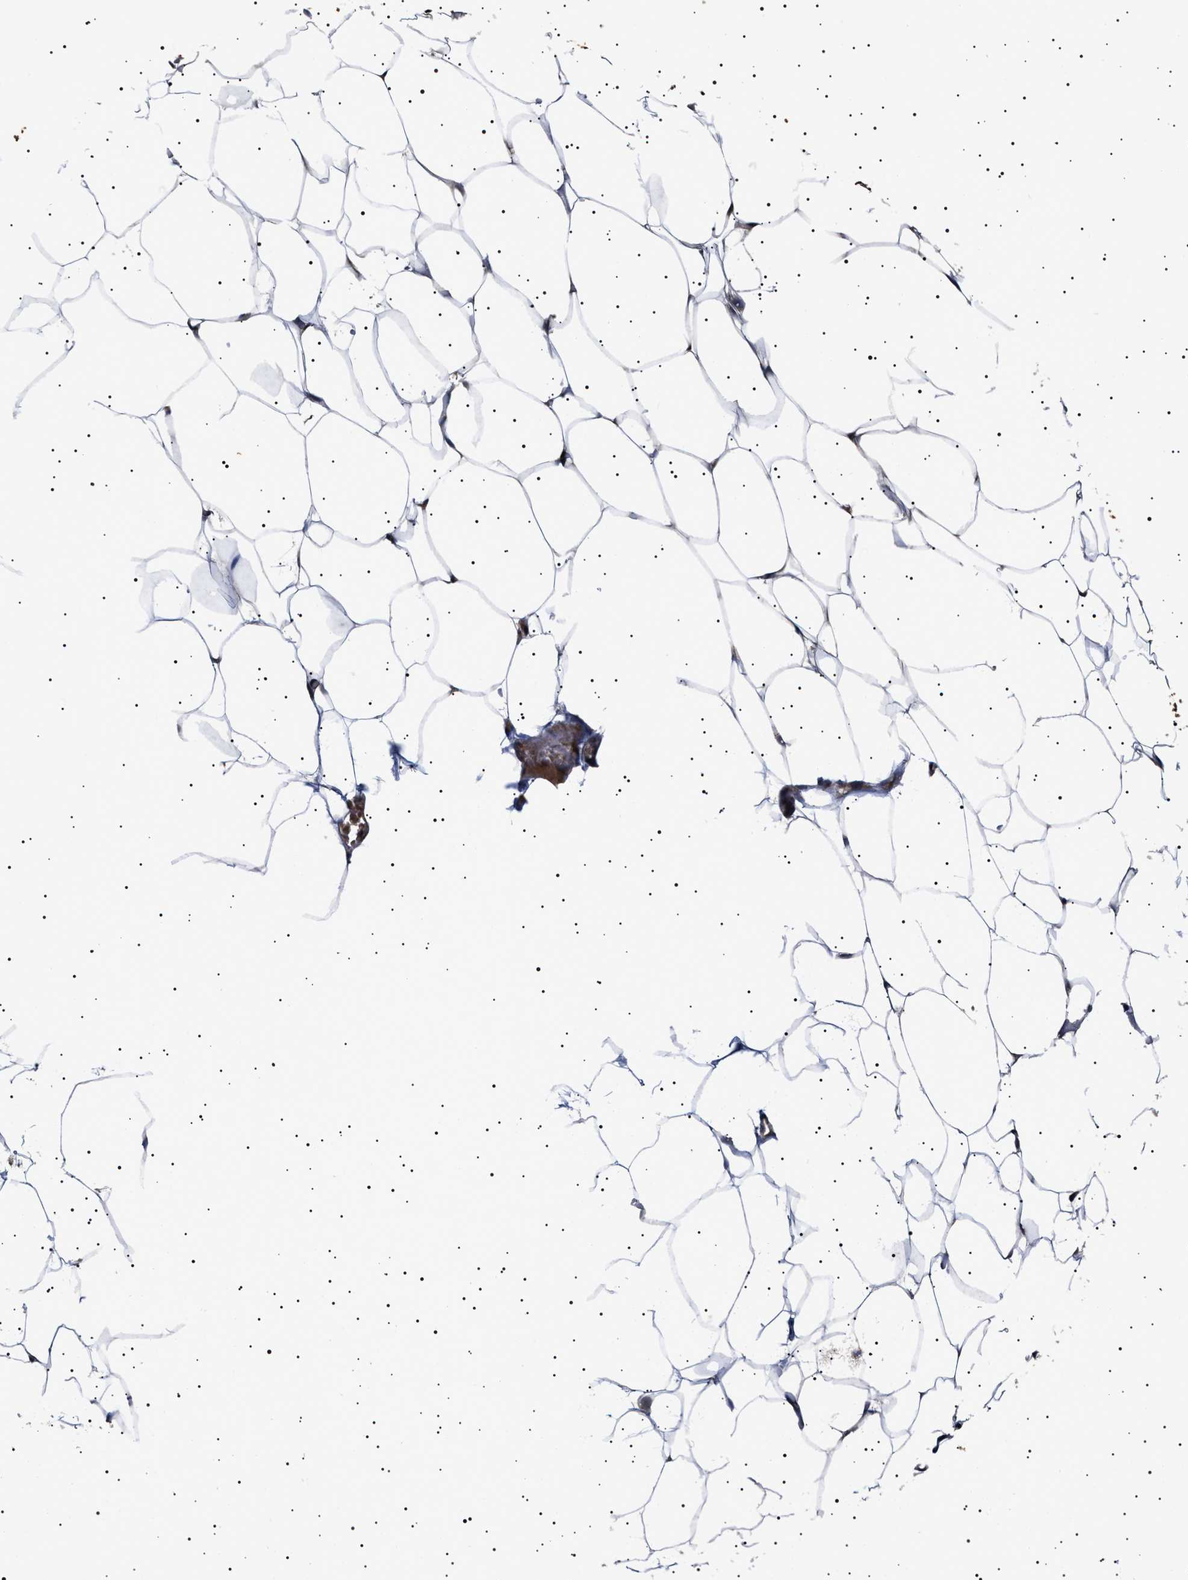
{"staining": {"intensity": "weak", "quantity": "25%-75%", "location": "cytoplasmic/membranous"}, "tissue": "adipose tissue", "cell_type": "Adipocytes", "image_type": "normal", "snomed": [{"axis": "morphology", "description": "Normal tissue, NOS"}, {"axis": "topography", "description": "Breast"}, {"axis": "topography", "description": "Adipose tissue"}], "caption": "A high-resolution photomicrograph shows IHC staining of normal adipose tissue, which reveals weak cytoplasmic/membranous staining in approximately 25%-75% of adipocytes.", "gene": "SLC4A7", "patient": {"sex": "female", "age": 25}}